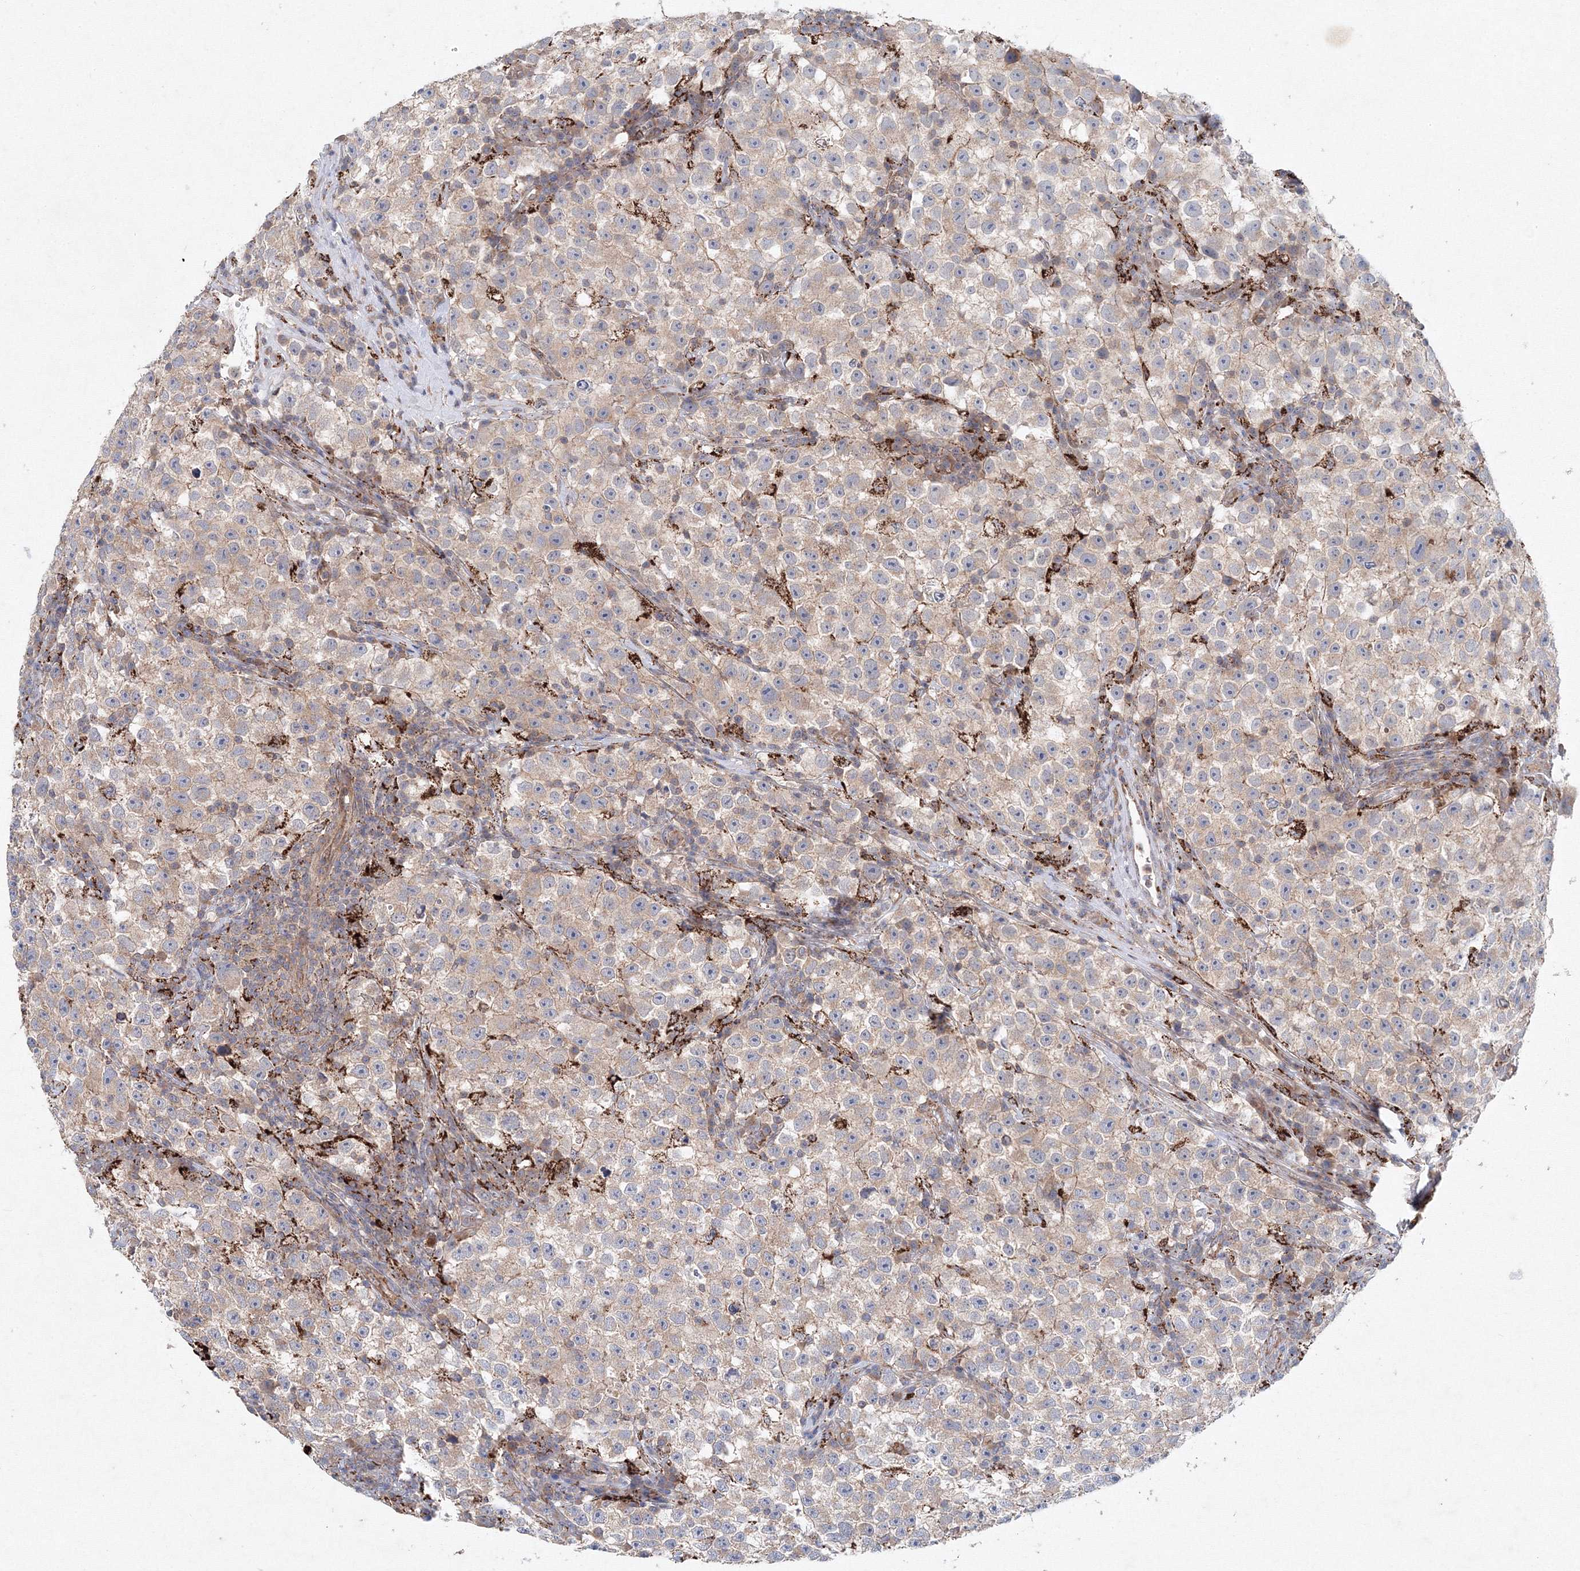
{"staining": {"intensity": "weak", "quantity": ">75%", "location": "cytoplasmic/membranous"}, "tissue": "testis cancer", "cell_type": "Tumor cells", "image_type": "cancer", "snomed": [{"axis": "morphology", "description": "Seminoma, NOS"}, {"axis": "topography", "description": "Testis"}], "caption": "There is low levels of weak cytoplasmic/membranous expression in tumor cells of testis cancer, as demonstrated by immunohistochemical staining (brown color).", "gene": "WDR49", "patient": {"sex": "male", "age": 22}}